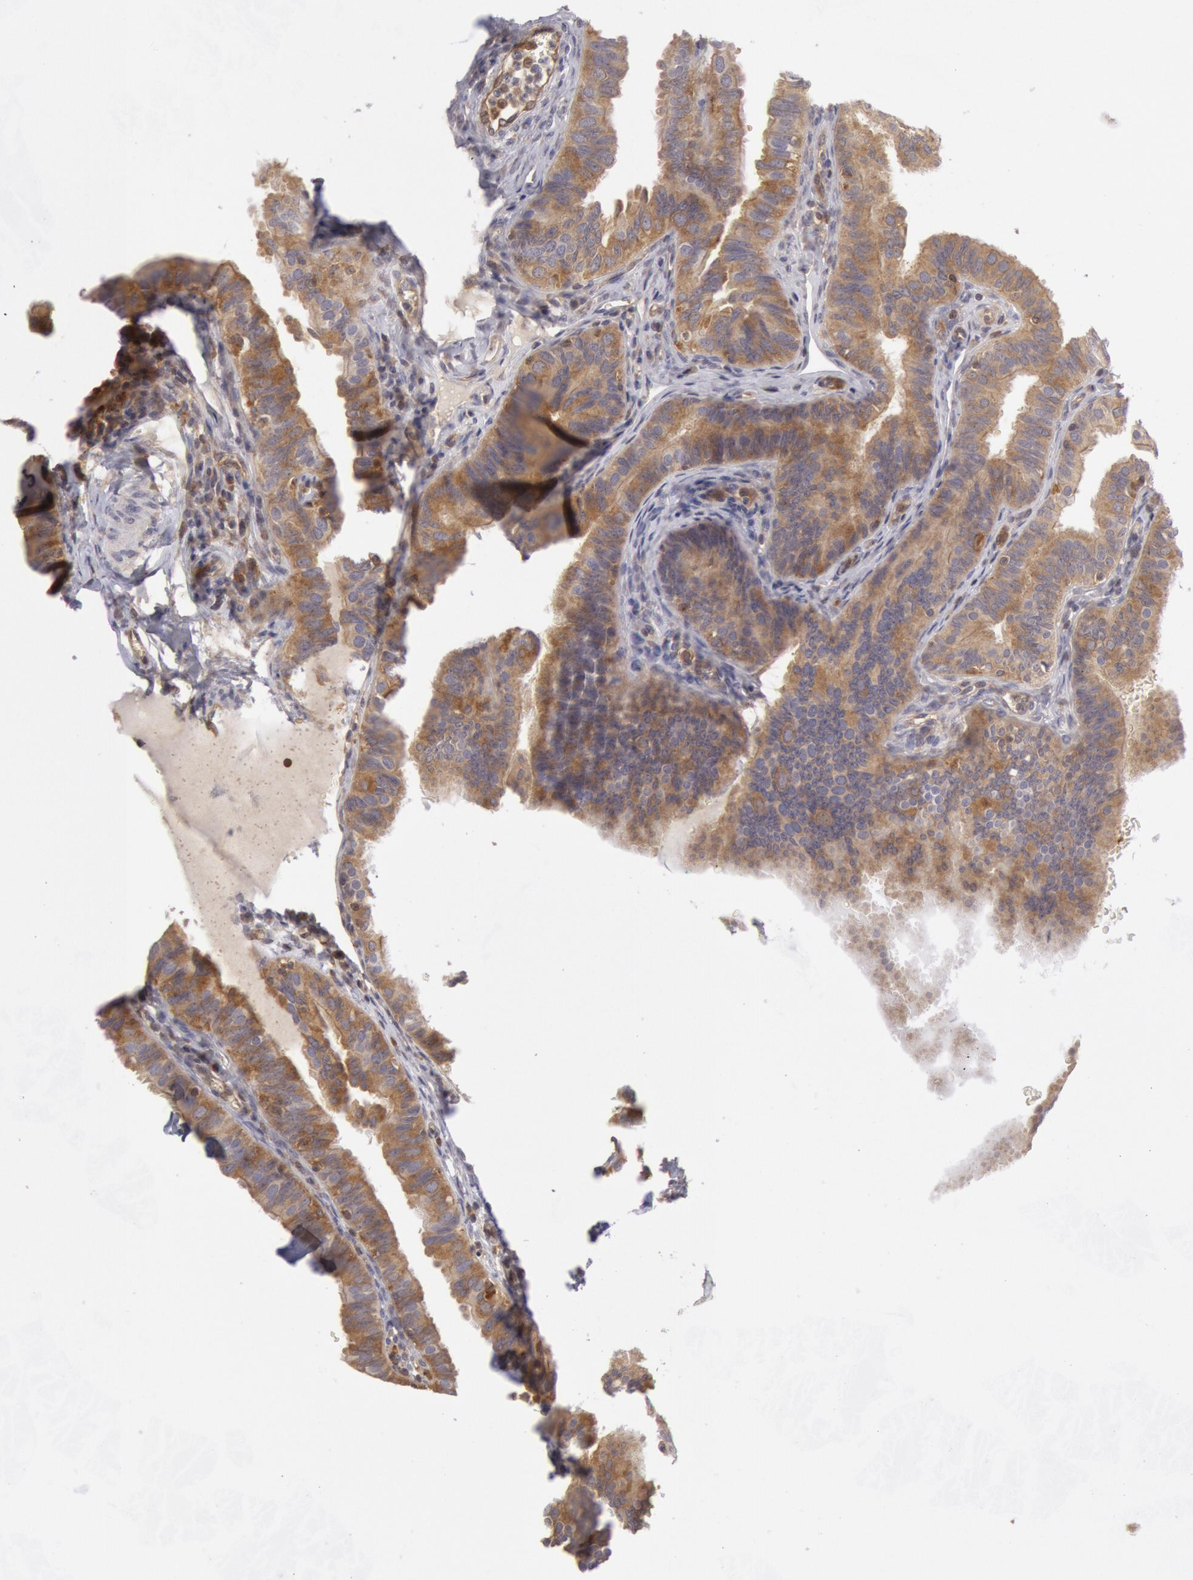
{"staining": {"intensity": "moderate", "quantity": ">75%", "location": "cytoplasmic/membranous"}, "tissue": "fallopian tube", "cell_type": "Glandular cells", "image_type": "normal", "snomed": [{"axis": "morphology", "description": "Normal tissue, NOS"}, {"axis": "topography", "description": "Fallopian tube"}, {"axis": "topography", "description": "Ovary"}], "caption": "Benign fallopian tube displays moderate cytoplasmic/membranous expression in approximately >75% of glandular cells, visualized by immunohistochemistry. (Stains: DAB (3,3'-diaminobenzidine) in brown, nuclei in blue, Microscopy: brightfield microscopy at high magnification).", "gene": "IKBKB", "patient": {"sex": "female", "age": 51}}